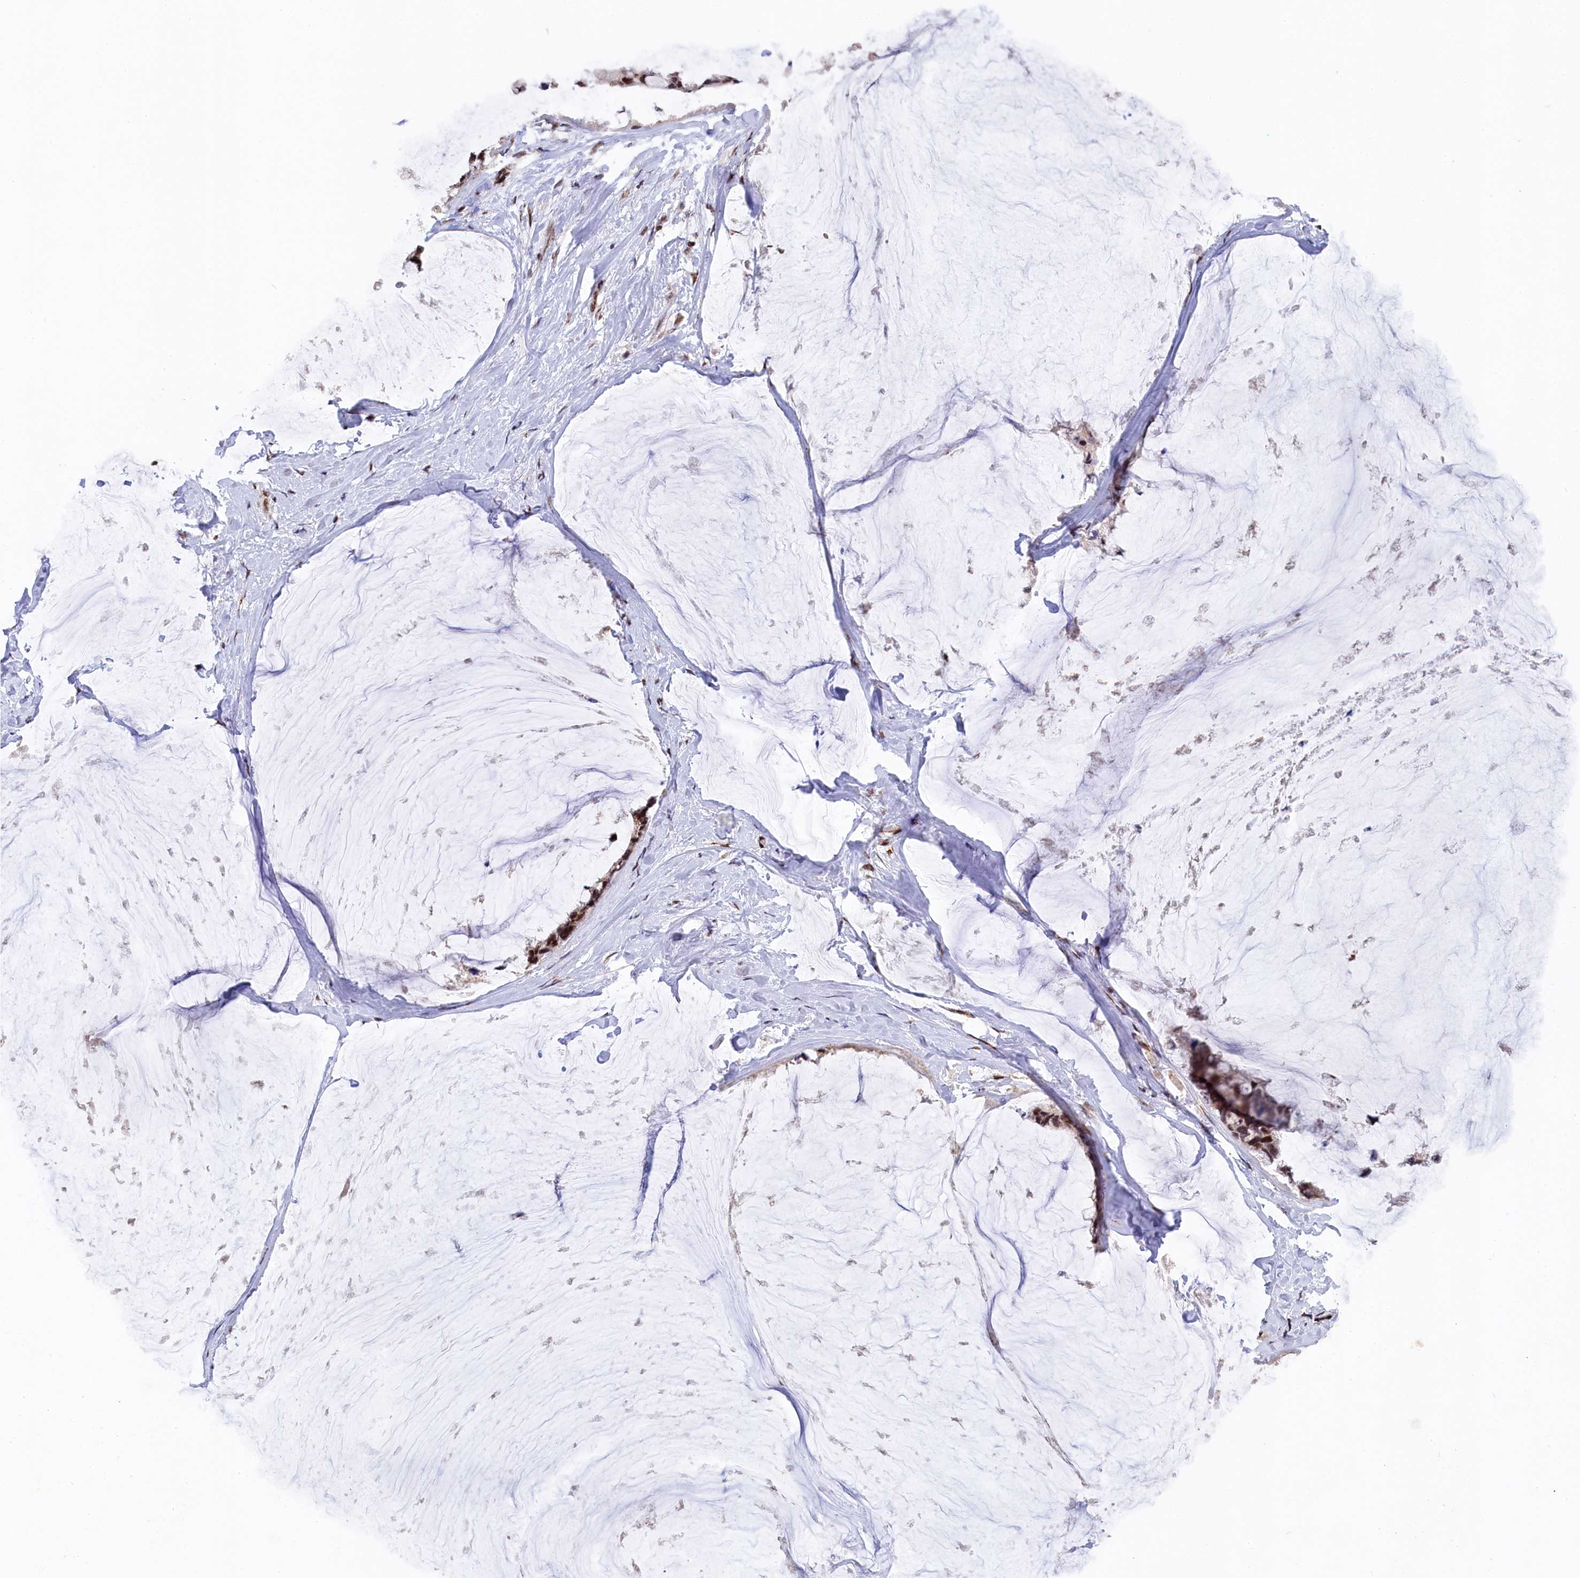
{"staining": {"intensity": "strong", "quantity": ">75%", "location": "nuclear"}, "tissue": "ovarian cancer", "cell_type": "Tumor cells", "image_type": "cancer", "snomed": [{"axis": "morphology", "description": "Cystadenocarcinoma, mucinous, NOS"}, {"axis": "topography", "description": "Ovary"}], "caption": "Strong nuclear staining is seen in about >75% of tumor cells in mucinous cystadenocarcinoma (ovarian). Using DAB (brown) and hematoxylin (blue) stains, captured at high magnification using brightfield microscopy.", "gene": "ADIG", "patient": {"sex": "female", "age": 39}}